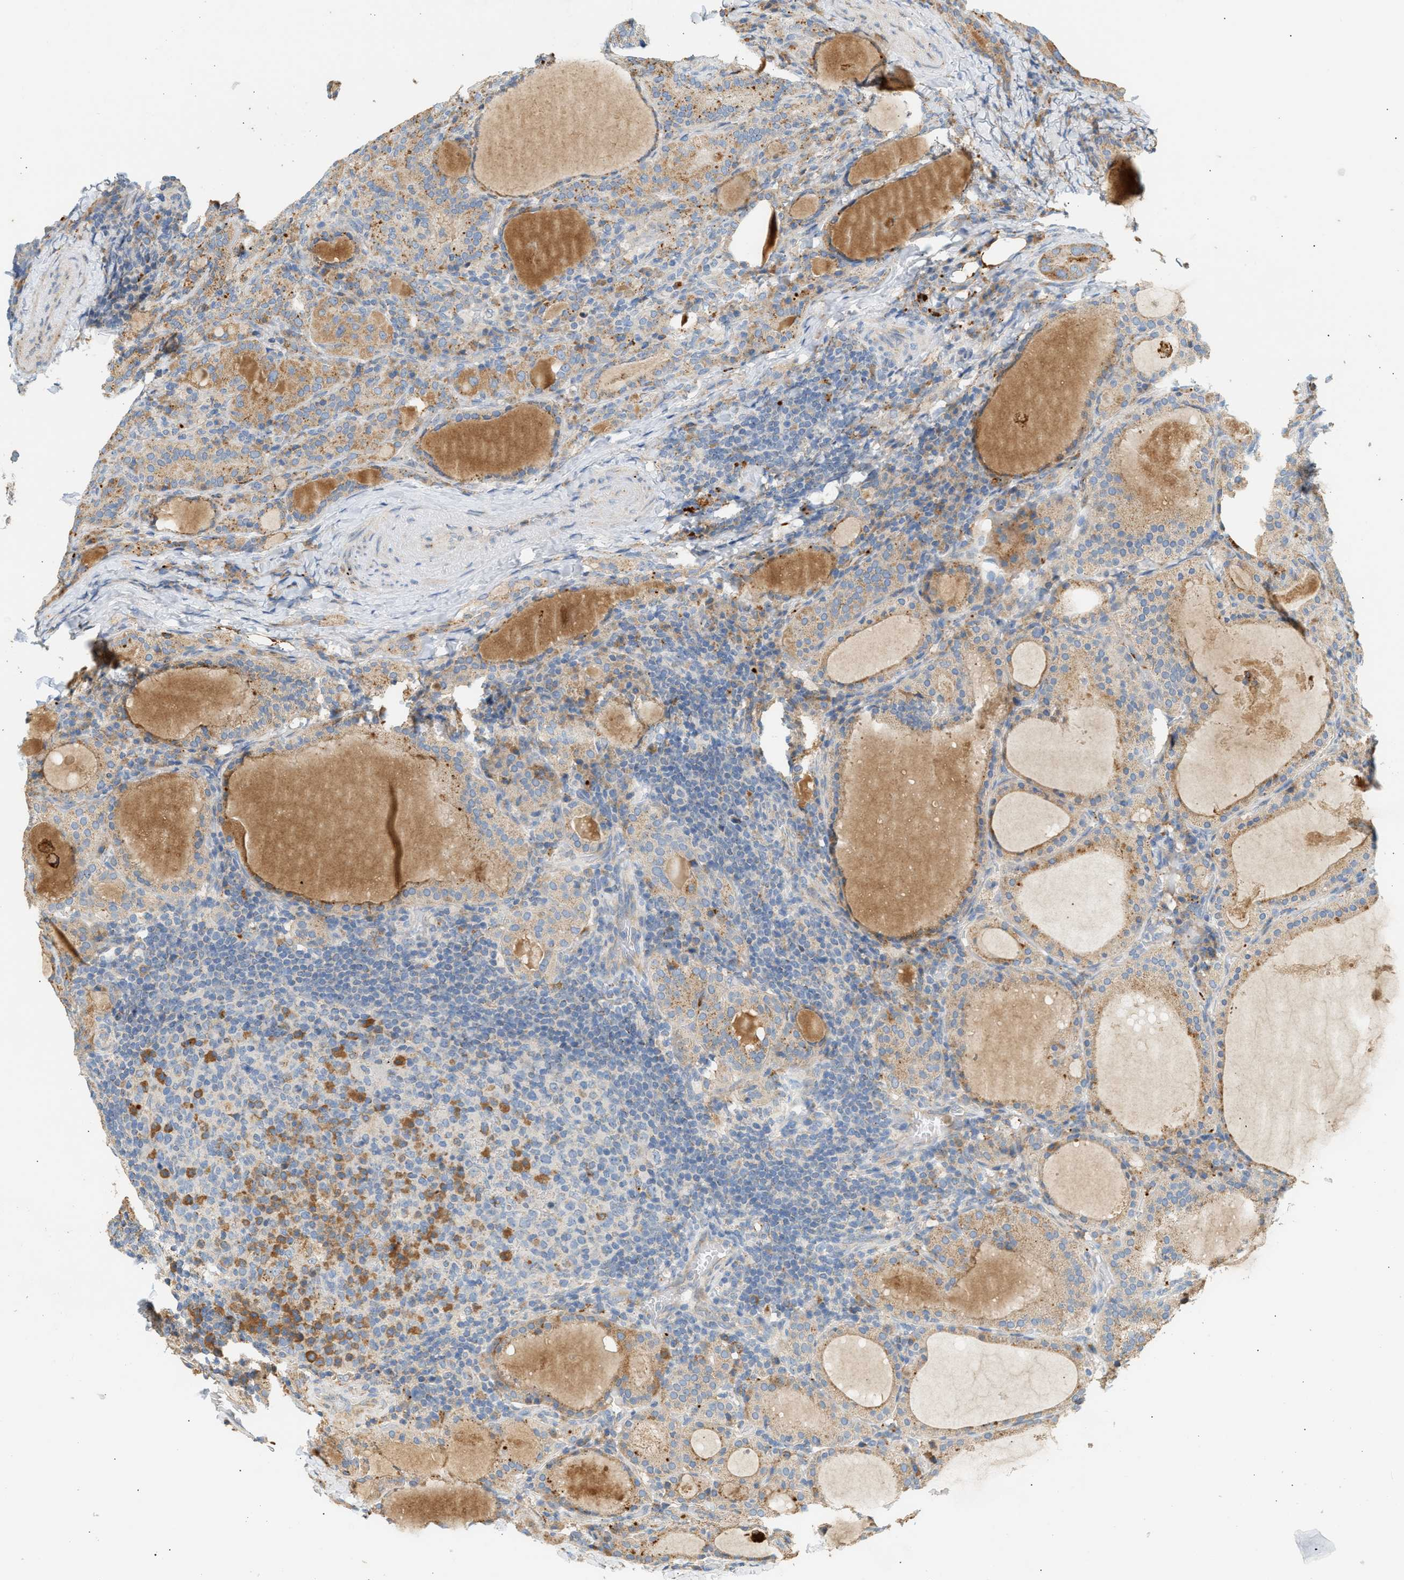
{"staining": {"intensity": "moderate", "quantity": ">75%", "location": "cytoplasmic/membranous"}, "tissue": "thyroid cancer", "cell_type": "Tumor cells", "image_type": "cancer", "snomed": [{"axis": "morphology", "description": "Papillary adenocarcinoma, NOS"}, {"axis": "topography", "description": "Thyroid gland"}], "caption": "Moderate cytoplasmic/membranous positivity for a protein is appreciated in about >75% of tumor cells of thyroid cancer (papillary adenocarcinoma) using IHC.", "gene": "ENTHD1", "patient": {"sex": "female", "age": 42}}